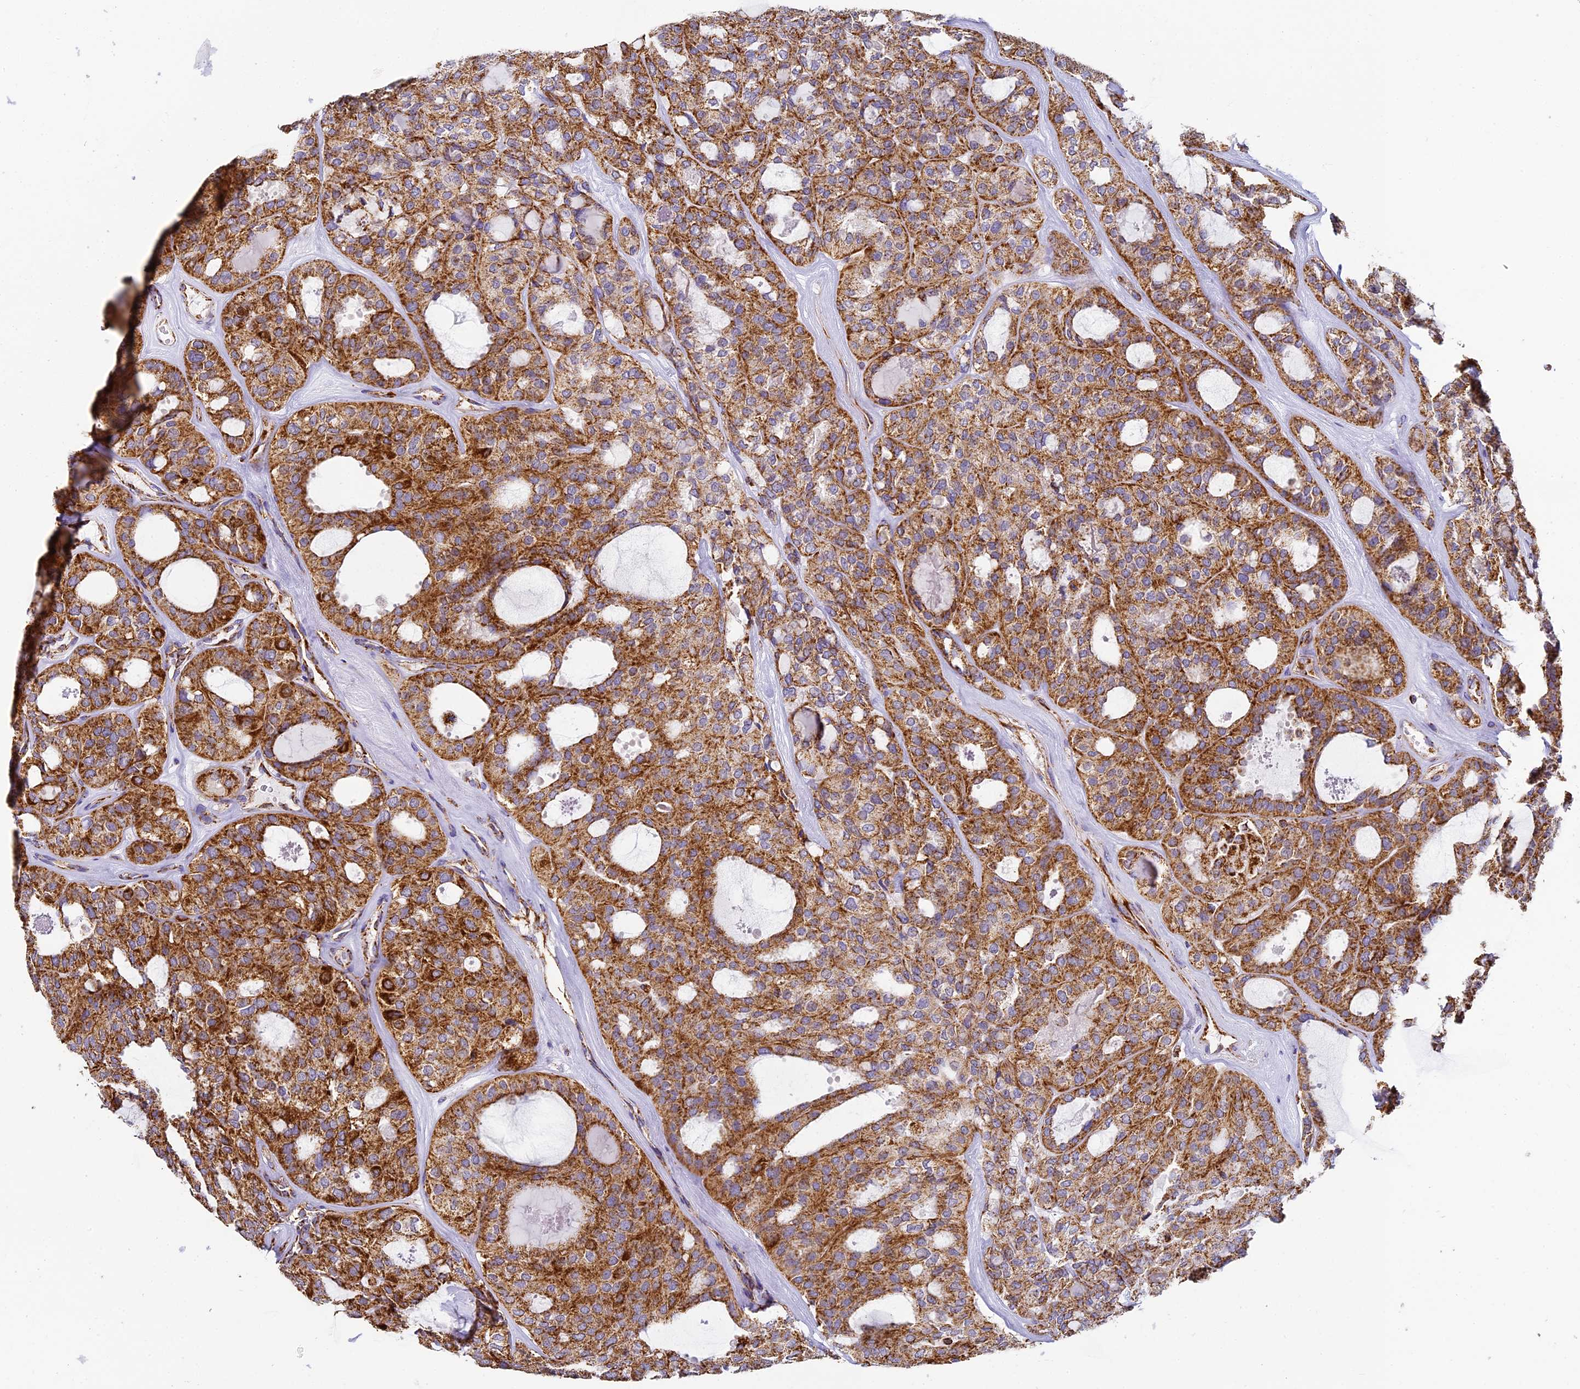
{"staining": {"intensity": "moderate", "quantity": ">75%", "location": "cytoplasmic/membranous"}, "tissue": "thyroid cancer", "cell_type": "Tumor cells", "image_type": "cancer", "snomed": [{"axis": "morphology", "description": "Follicular adenoma carcinoma, NOS"}, {"axis": "topography", "description": "Thyroid gland"}], "caption": "Tumor cells reveal medium levels of moderate cytoplasmic/membranous staining in approximately >75% of cells in thyroid follicular adenoma carcinoma.", "gene": "STK17A", "patient": {"sex": "male", "age": 75}}